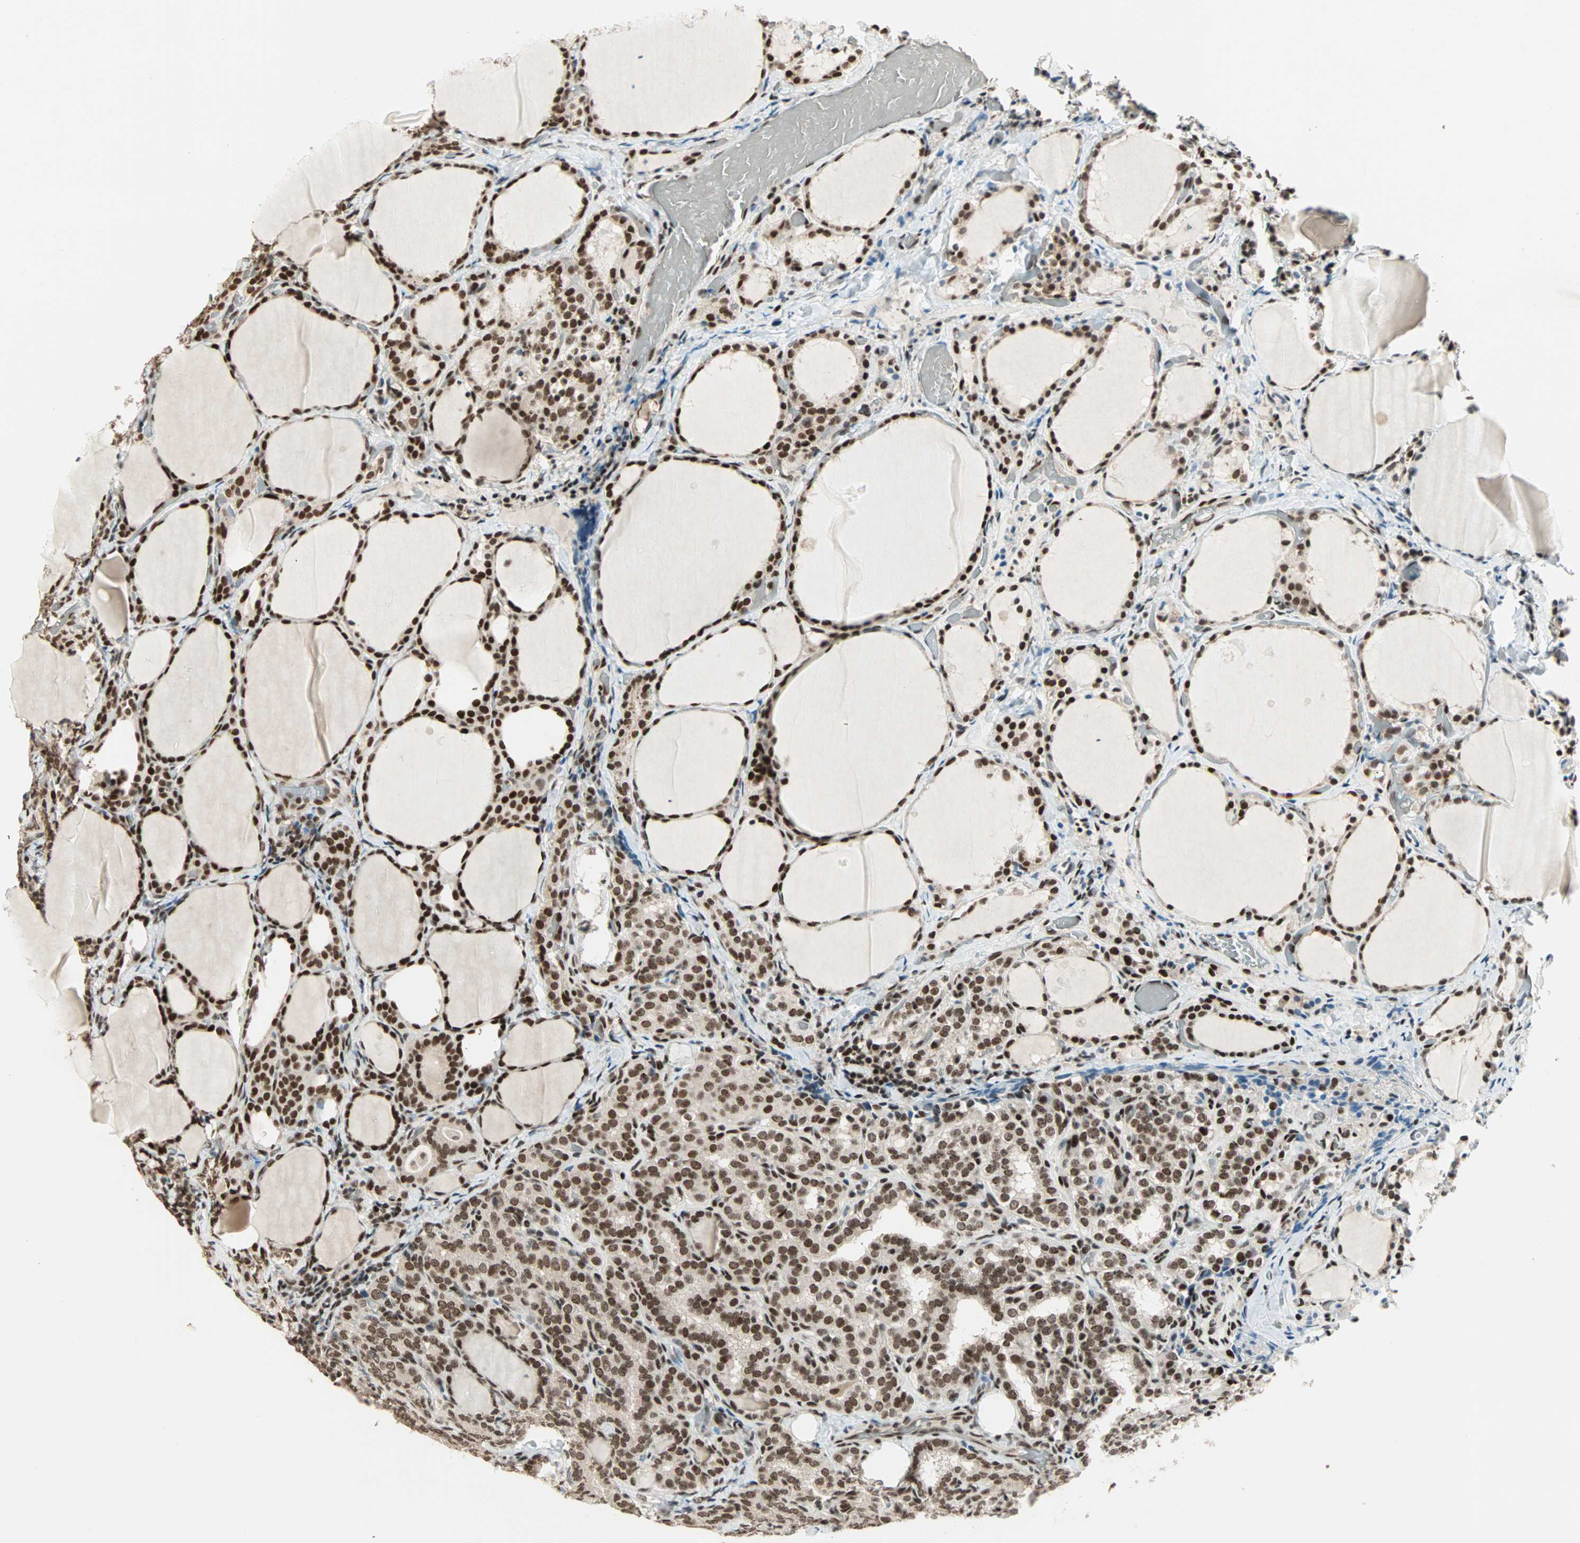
{"staining": {"intensity": "strong", "quantity": ">75%", "location": "nuclear"}, "tissue": "thyroid cancer", "cell_type": "Tumor cells", "image_type": "cancer", "snomed": [{"axis": "morphology", "description": "Normal tissue, NOS"}, {"axis": "morphology", "description": "Papillary adenocarcinoma, NOS"}, {"axis": "topography", "description": "Thyroid gland"}], "caption": "Thyroid cancer stained with DAB (3,3'-diaminobenzidine) IHC displays high levels of strong nuclear staining in approximately >75% of tumor cells.", "gene": "MDC1", "patient": {"sex": "female", "age": 30}}